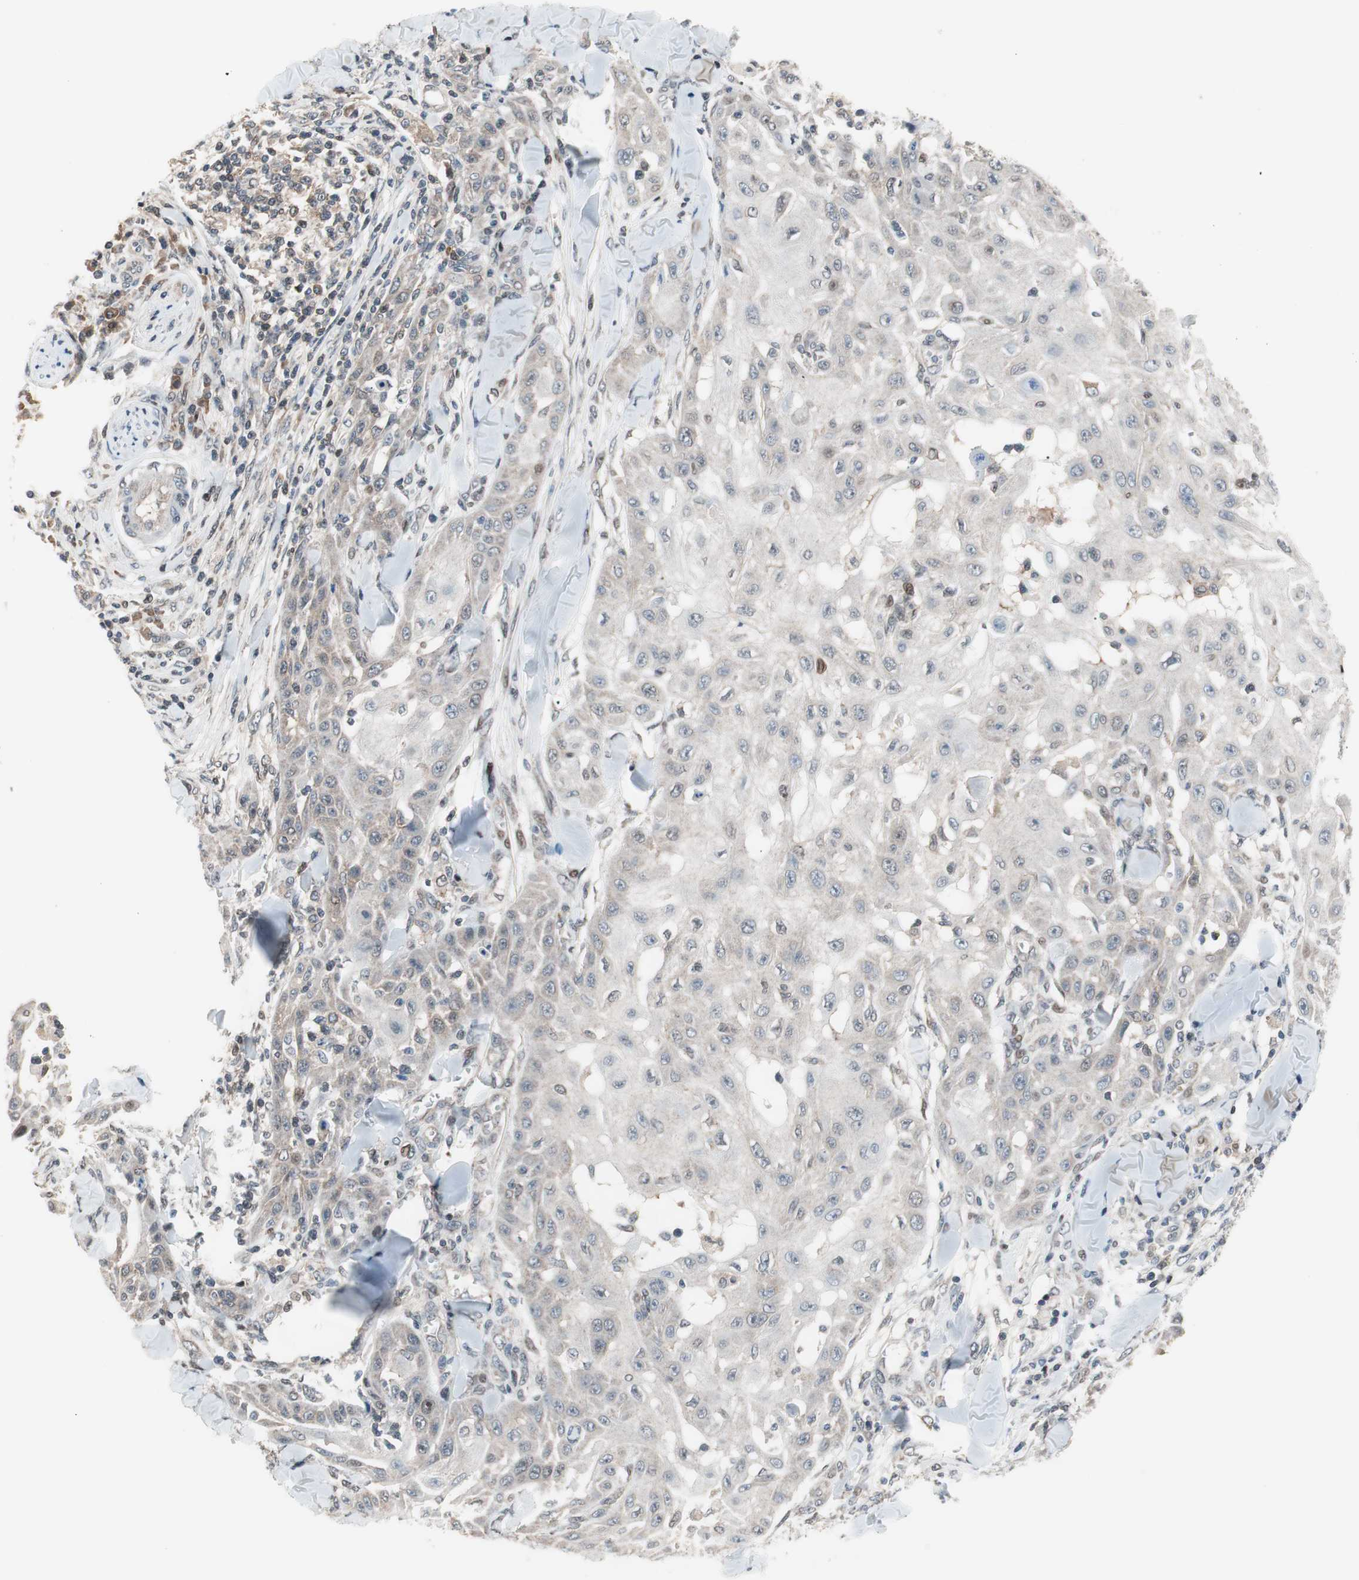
{"staining": {"intensity": "negative", "quantity": "none", "location": "none"}, "tissue": "skin cancer", "cell_type": "Tumor cells", "image_type": "cancer", "snomed": [{"axis": "morphology", "description": "Squamous cell carcinoma, NOS"}, {"axis": "topography", "description": "Skin"}], "caption": "The IHC photomicrograph has no significant expression in tumor cells of squamous cell carcinoma (skin) tissue.", "gene": "POLH", "patient": {"sex": "male", "age": 24}}